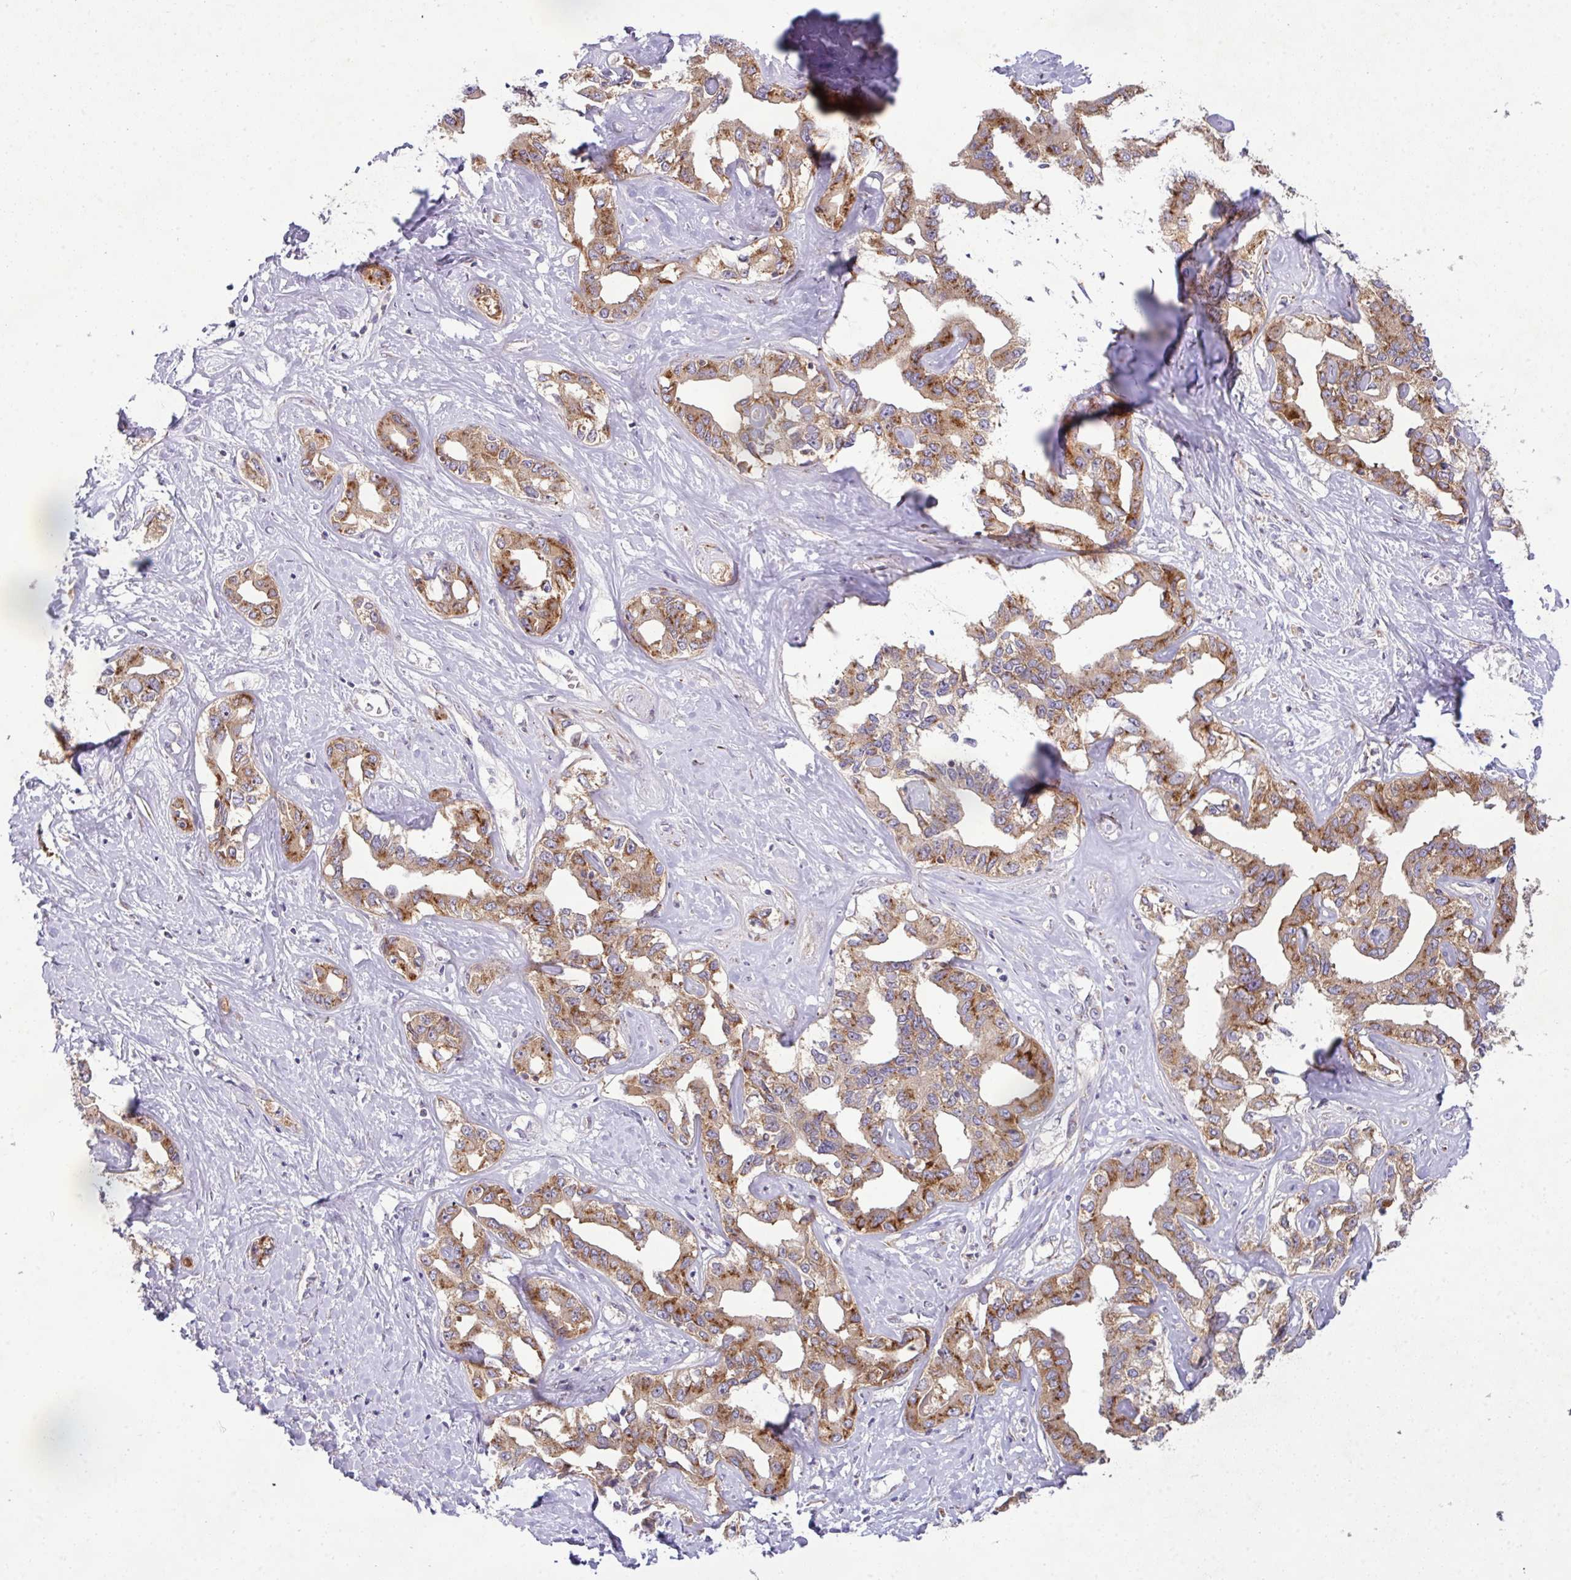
{"staining": {"intensity": "moderate", "quantity": ">75%", "location": "cytoplasmic/membranous"}, "tissue": "liver cancer", "cell_type": "Tumor cells", "image_type": "cancer", "snomed": [{"axis": "morphology", "description": "Cholangiocarcinoma"}, {"axis": "topography", "description": "Liver"}], "caption": "Human cholangiocarcinoma (liver) stained with a protein marker demonstrates moderate staining in tumor cells.", "gene": "VTI1A", "patient": {"sex": "male", "age": 59}}